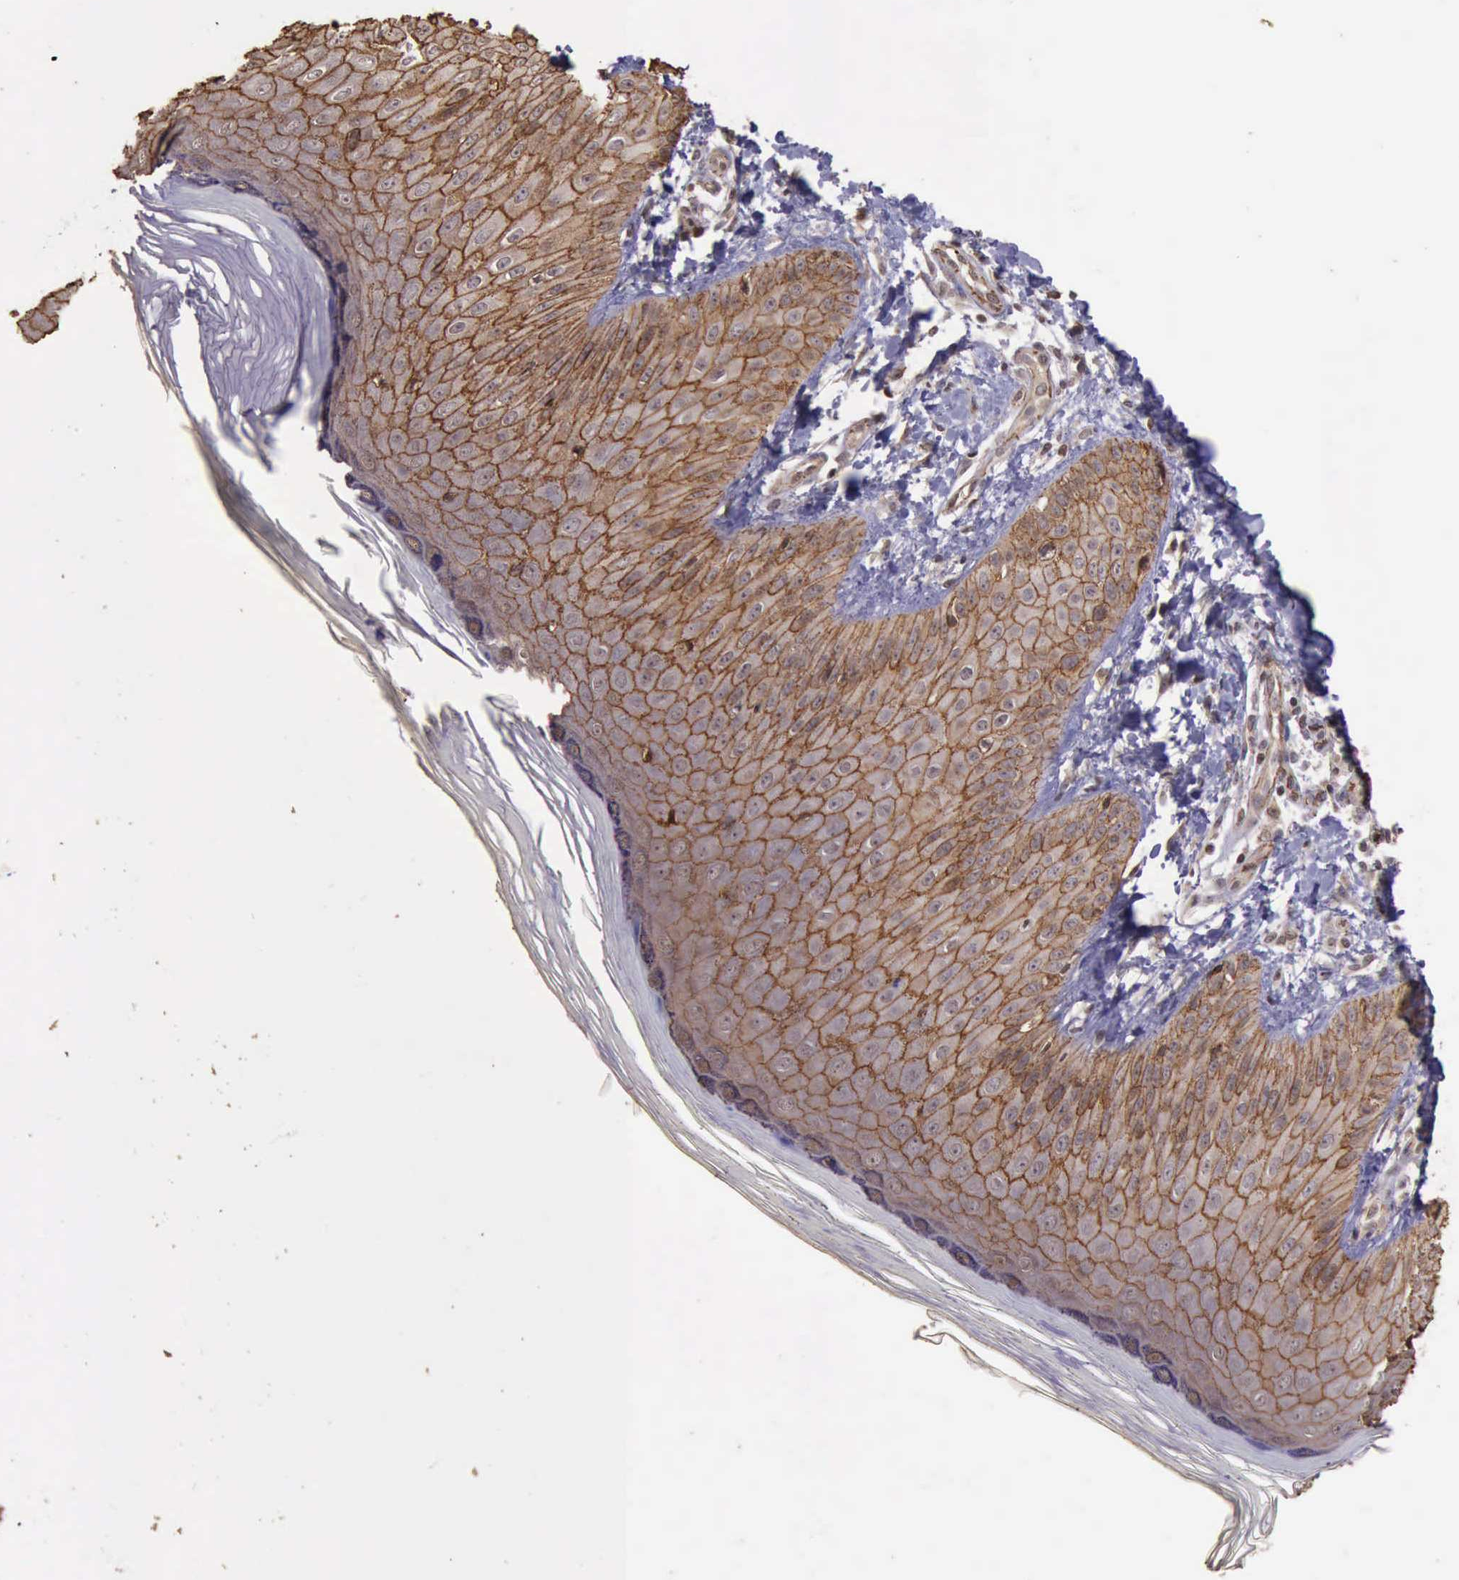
{"staining": {"intensity": "strong", "quantity": ">75%", "location": "cytoplasmic/membranous"}, "tissue": "skin", "cell_type": "Epidermal cells", "image_type": "normal", "snomed": [{"axis": "morphology", "description": "Normal tissue, NOS"}, {"axis": "morphology", "description": "Inflammation, NOS"}, {"axis": "topography", "description": "Soft tissue"}, {"axis": "topography", "description": "Anal"}], "caption": "The immunohistochemical stain labels strong cytoplasmic/membranous positivity in epidermal cells of normal skin. The protein of interest is stained brown, and the nuclei are stained in blue (DAB IHC with brightfield microscopy, high magnification).", "gene": "CTNNB1", "patient": {"sex": "female", "age": 15}}